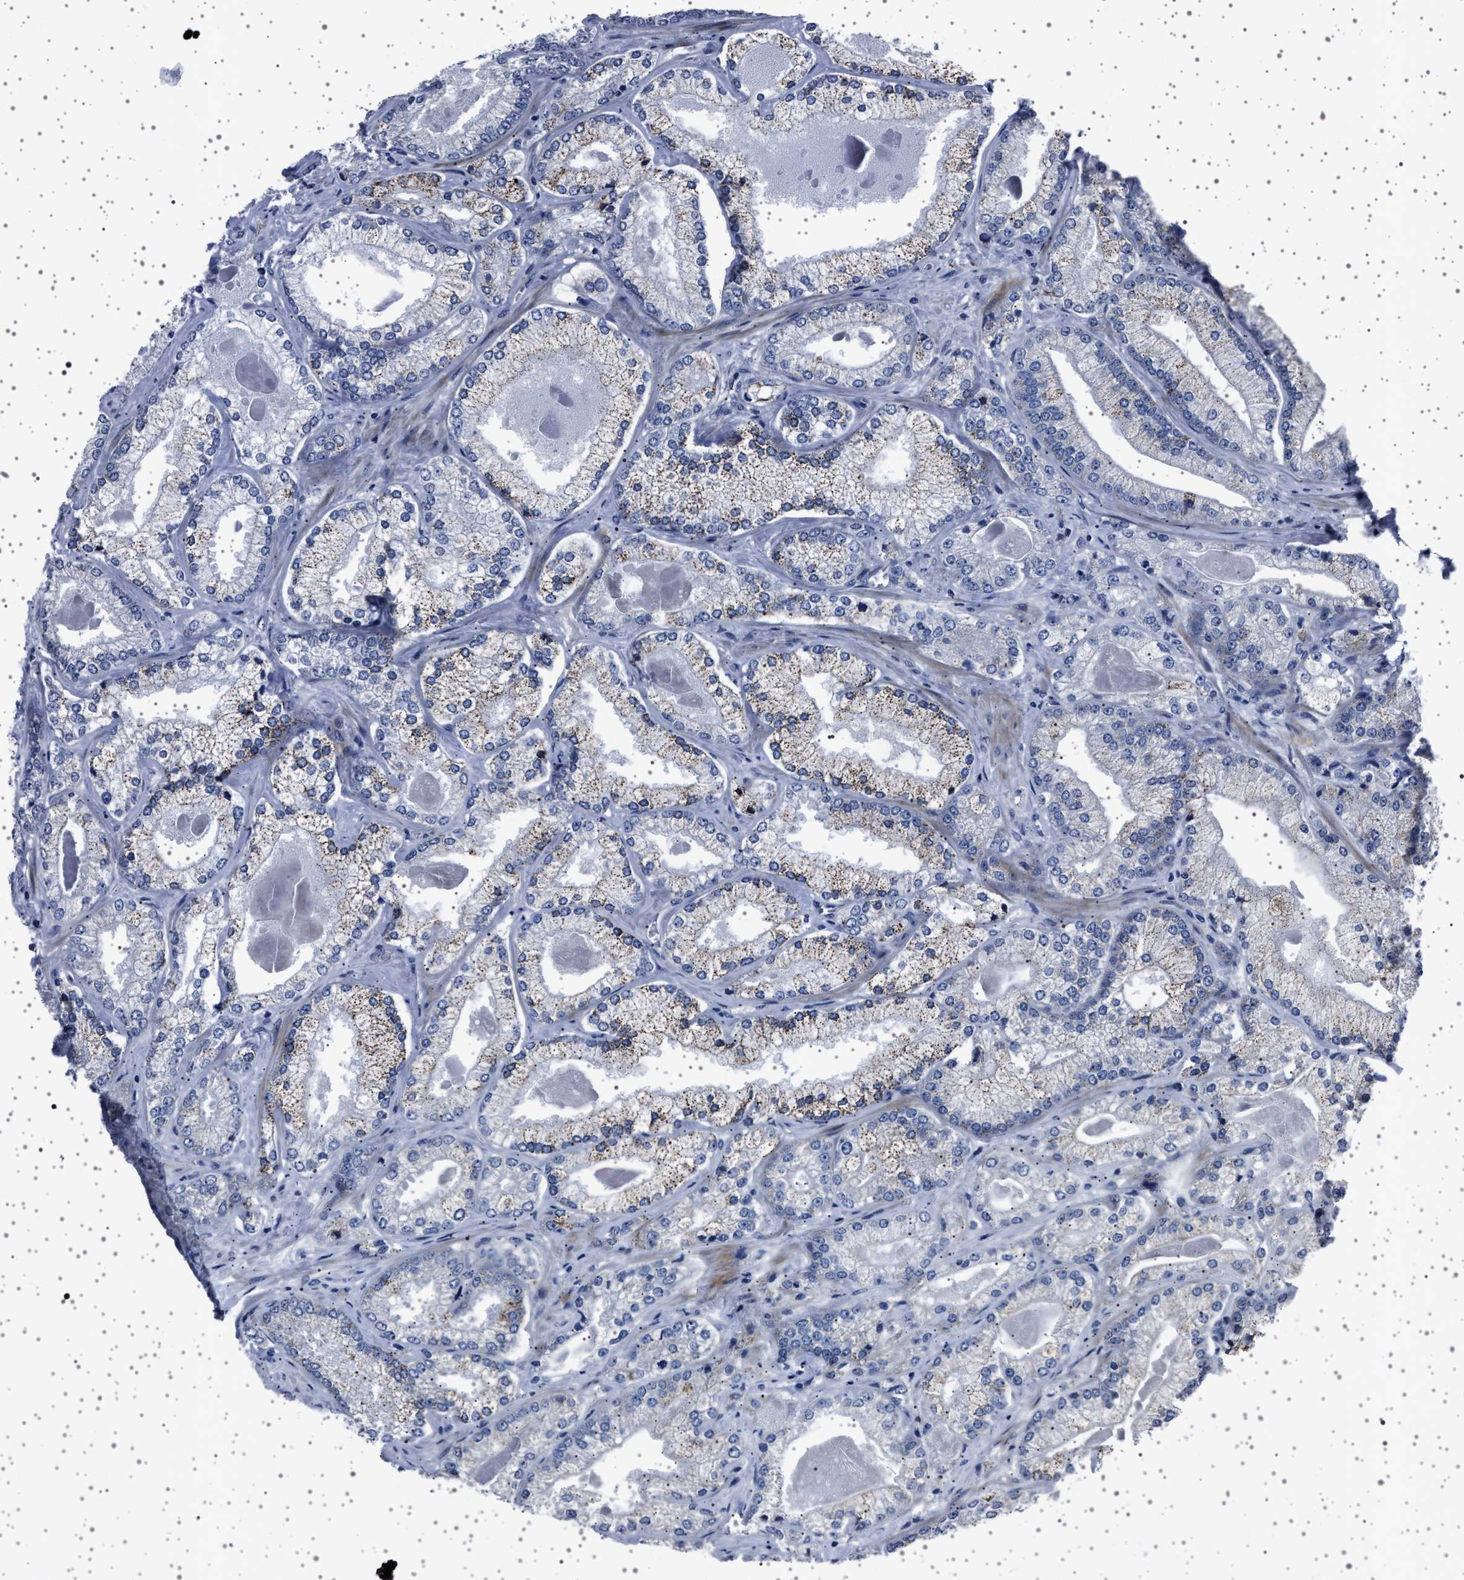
{"staining": {"intensity": "weak", "quantity": "<25%", "location": "cytoplasmic/membranous"}, "tissue": "prostate cancer", "cell_type": "Tumor cells", "image_type": "cancer", "snomed": [{"axis": "morphology", "description": "Adenocarcinoma, Low grade"}, {"axis": "topography", "description": "Prostate"}], "caption": "Protein analysis of prostate cancer reveals no significant positivity in tumor cells.", "gene": "PAK5", "patient": {"sex": "male", "age": 65}}